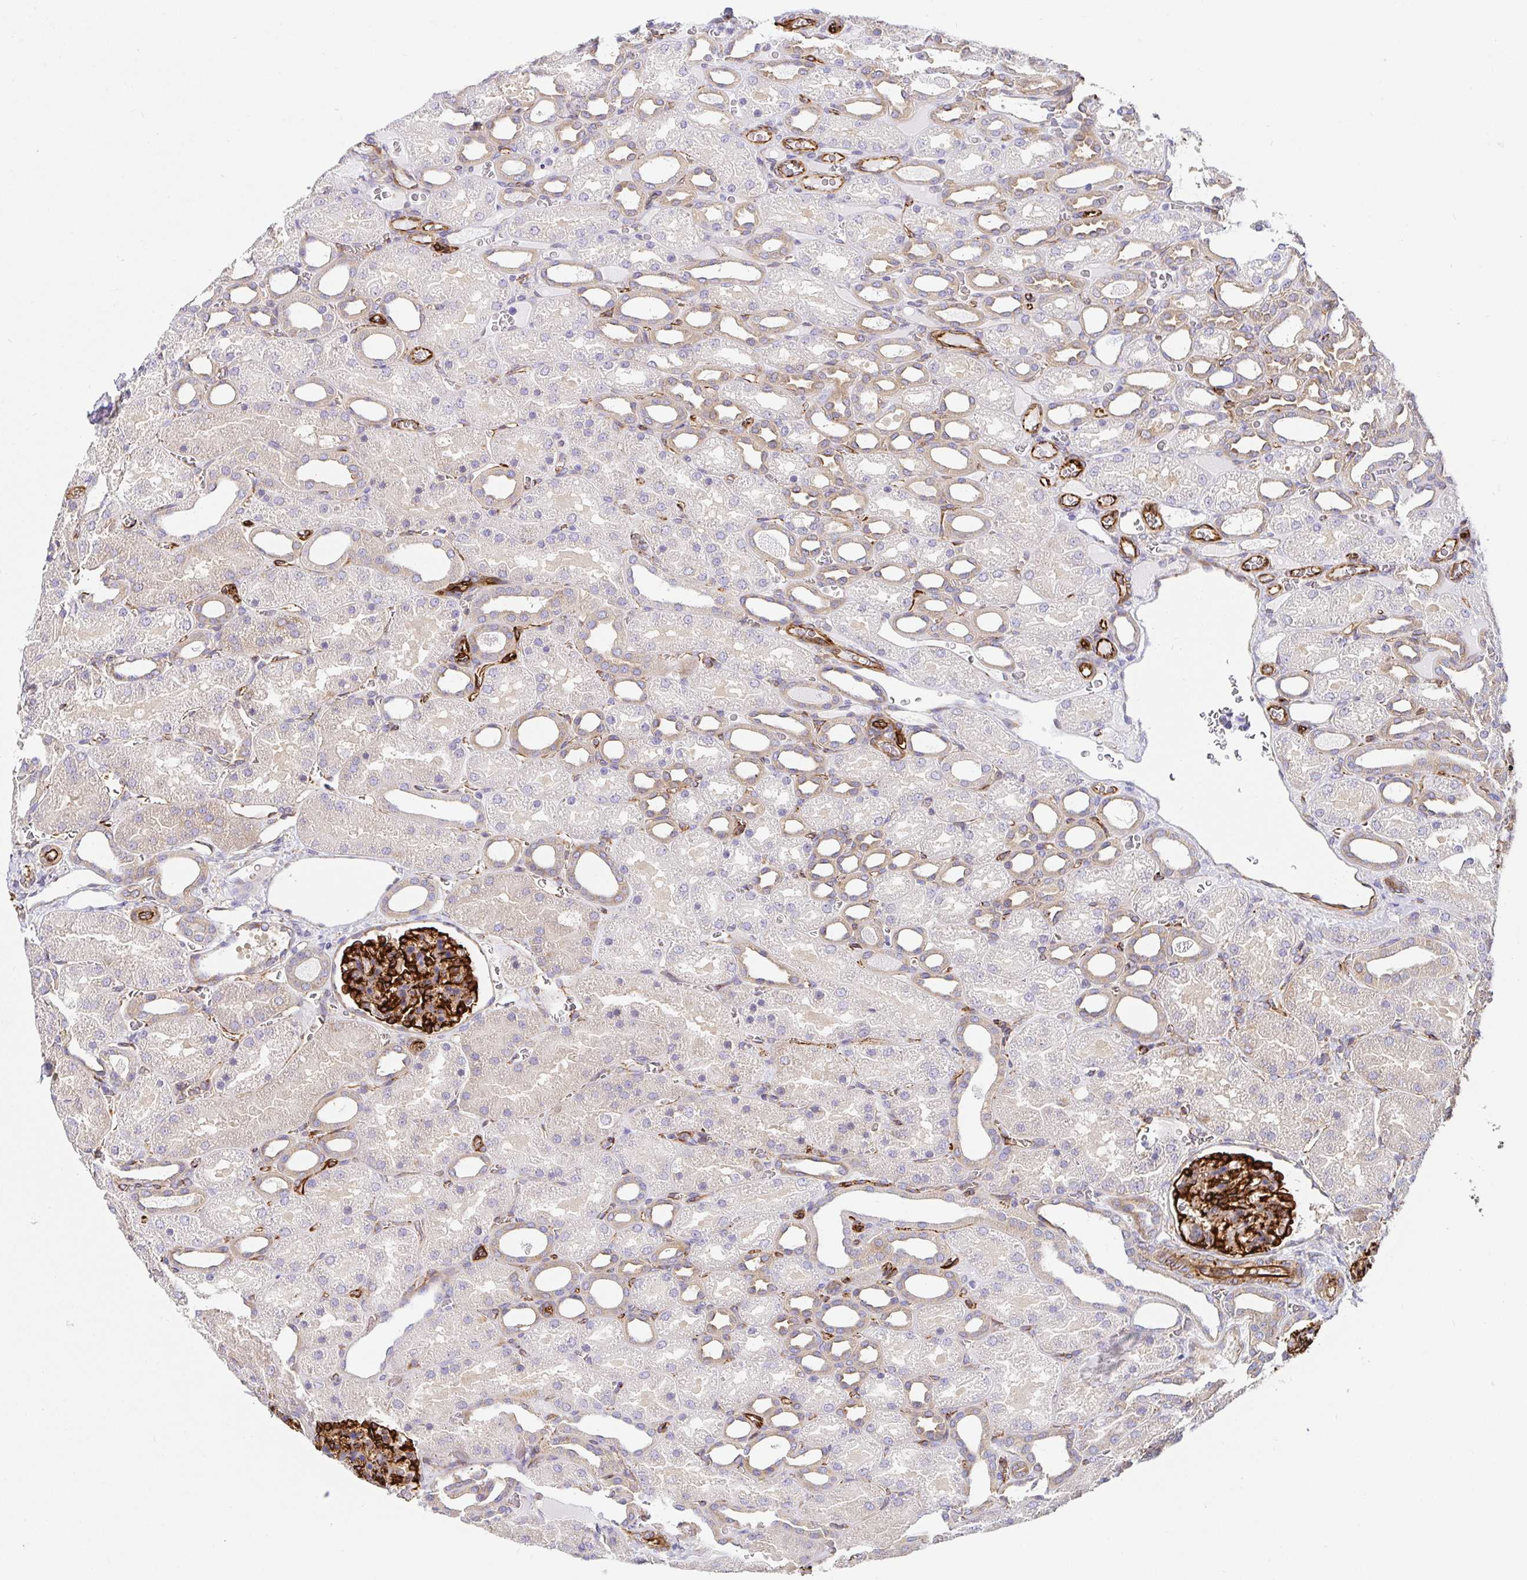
{"staining": {"intensity": "strong", "quantity": "25%-75%", "location": "cytoplasmic/membranous"}, "tissue": "kidney", "cell_type": "Cells in glomeruli", "image_type": "normal", "snomed": [{"axis": "morphology", "description": "Normal tissue, NOS"}, {"axis": "topography", "description": "Kidney"}], "caption": "DAB (3,3'-diaminobenzidine) immunohistochemical staining of unremarkable human kidney demonstrates strong cytoplasmic/membranous protein staining in approximately 25%-75% of cells in glomeruli. The staining was performed using DAB (3,3'-diaminobenzidine) to visualize the protein expression in brown, while the nuclei were stained in blue with hematoxylin (Magnification: 20x).", "gene": "DOCK1", "patient": {"sex": "male", "age": 2}}